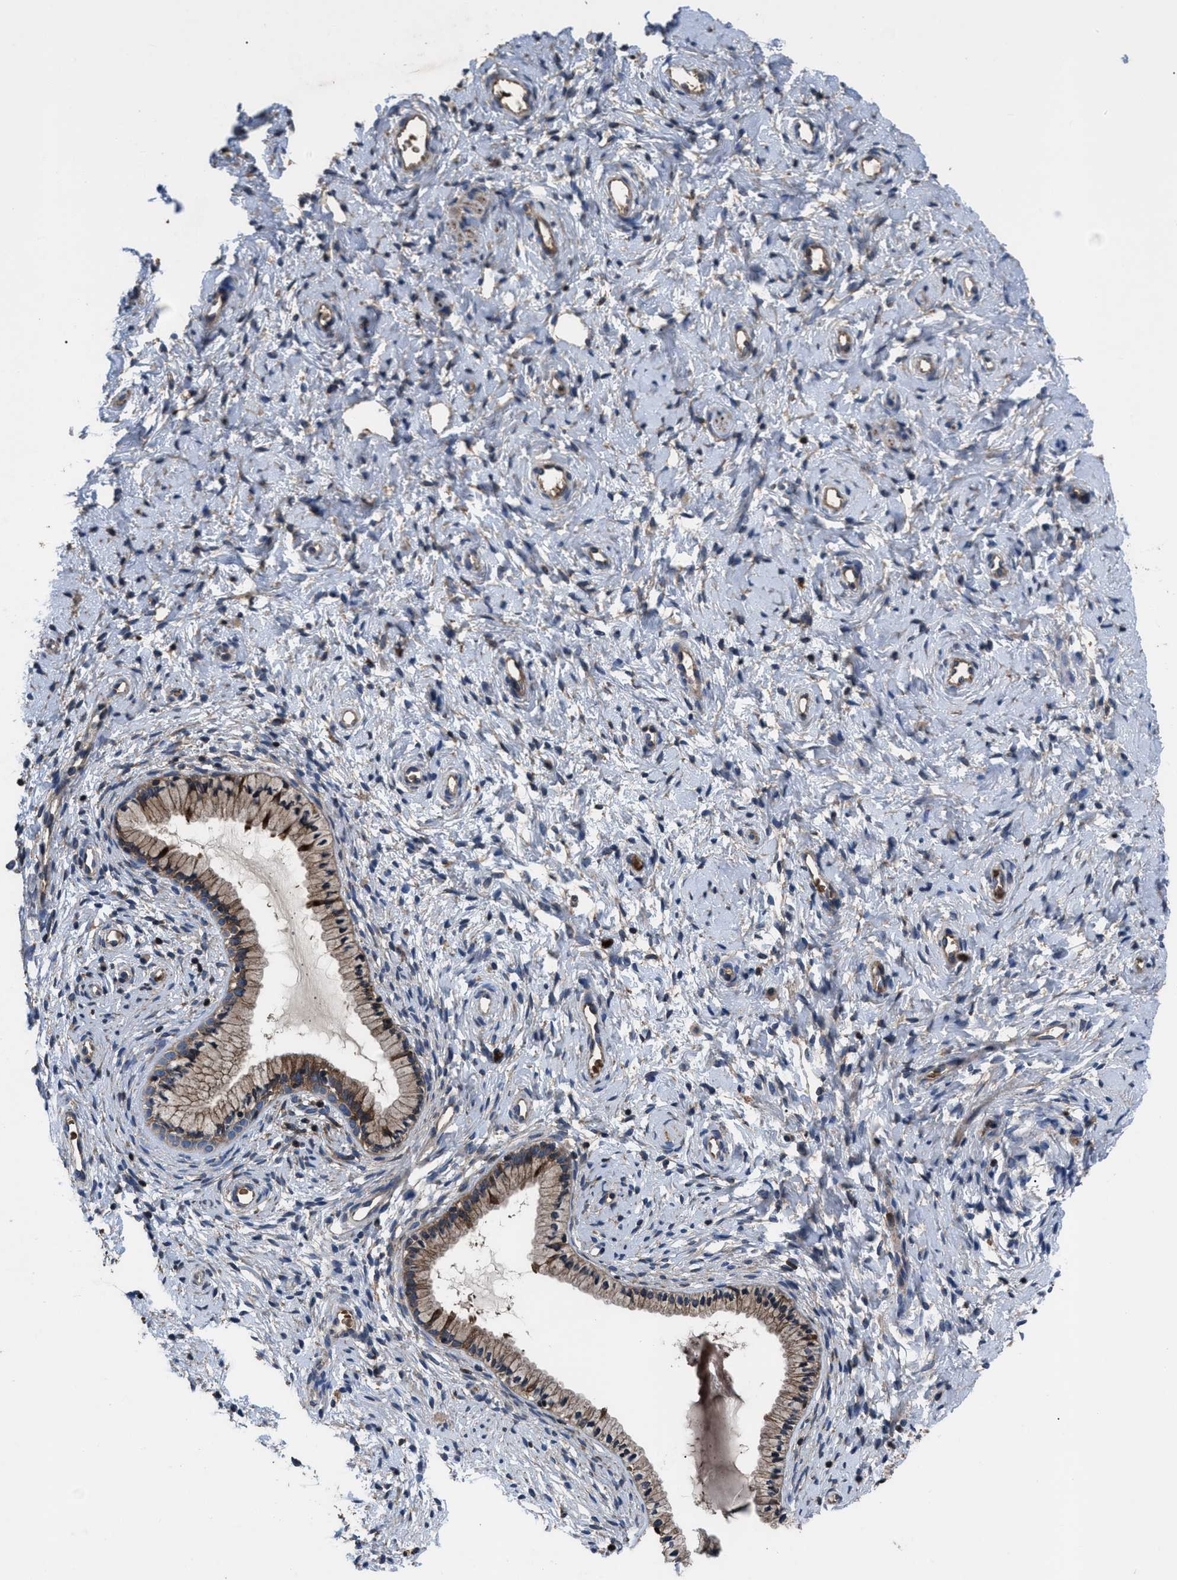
{"staining": {"intensity": "moderate", "quantity": ">75%", "location": "cytoplasmic/membranous"}, "tissue": "cervix", "cell_type": "Glandular cells", "image_type": "normal", "snomed": [{"axis": "morphology", "description": "Normal tissue, NOS"}, {"axis": "topography", "description": "Cervix"}], "caption": "Protein expression analysis of benign cervix exhibits moderate cytoplasmic/membranous positivity in approximately >75% of glandular cells.", "gene": "YBEY", "patient": {"sex": "female", "age": 72}}